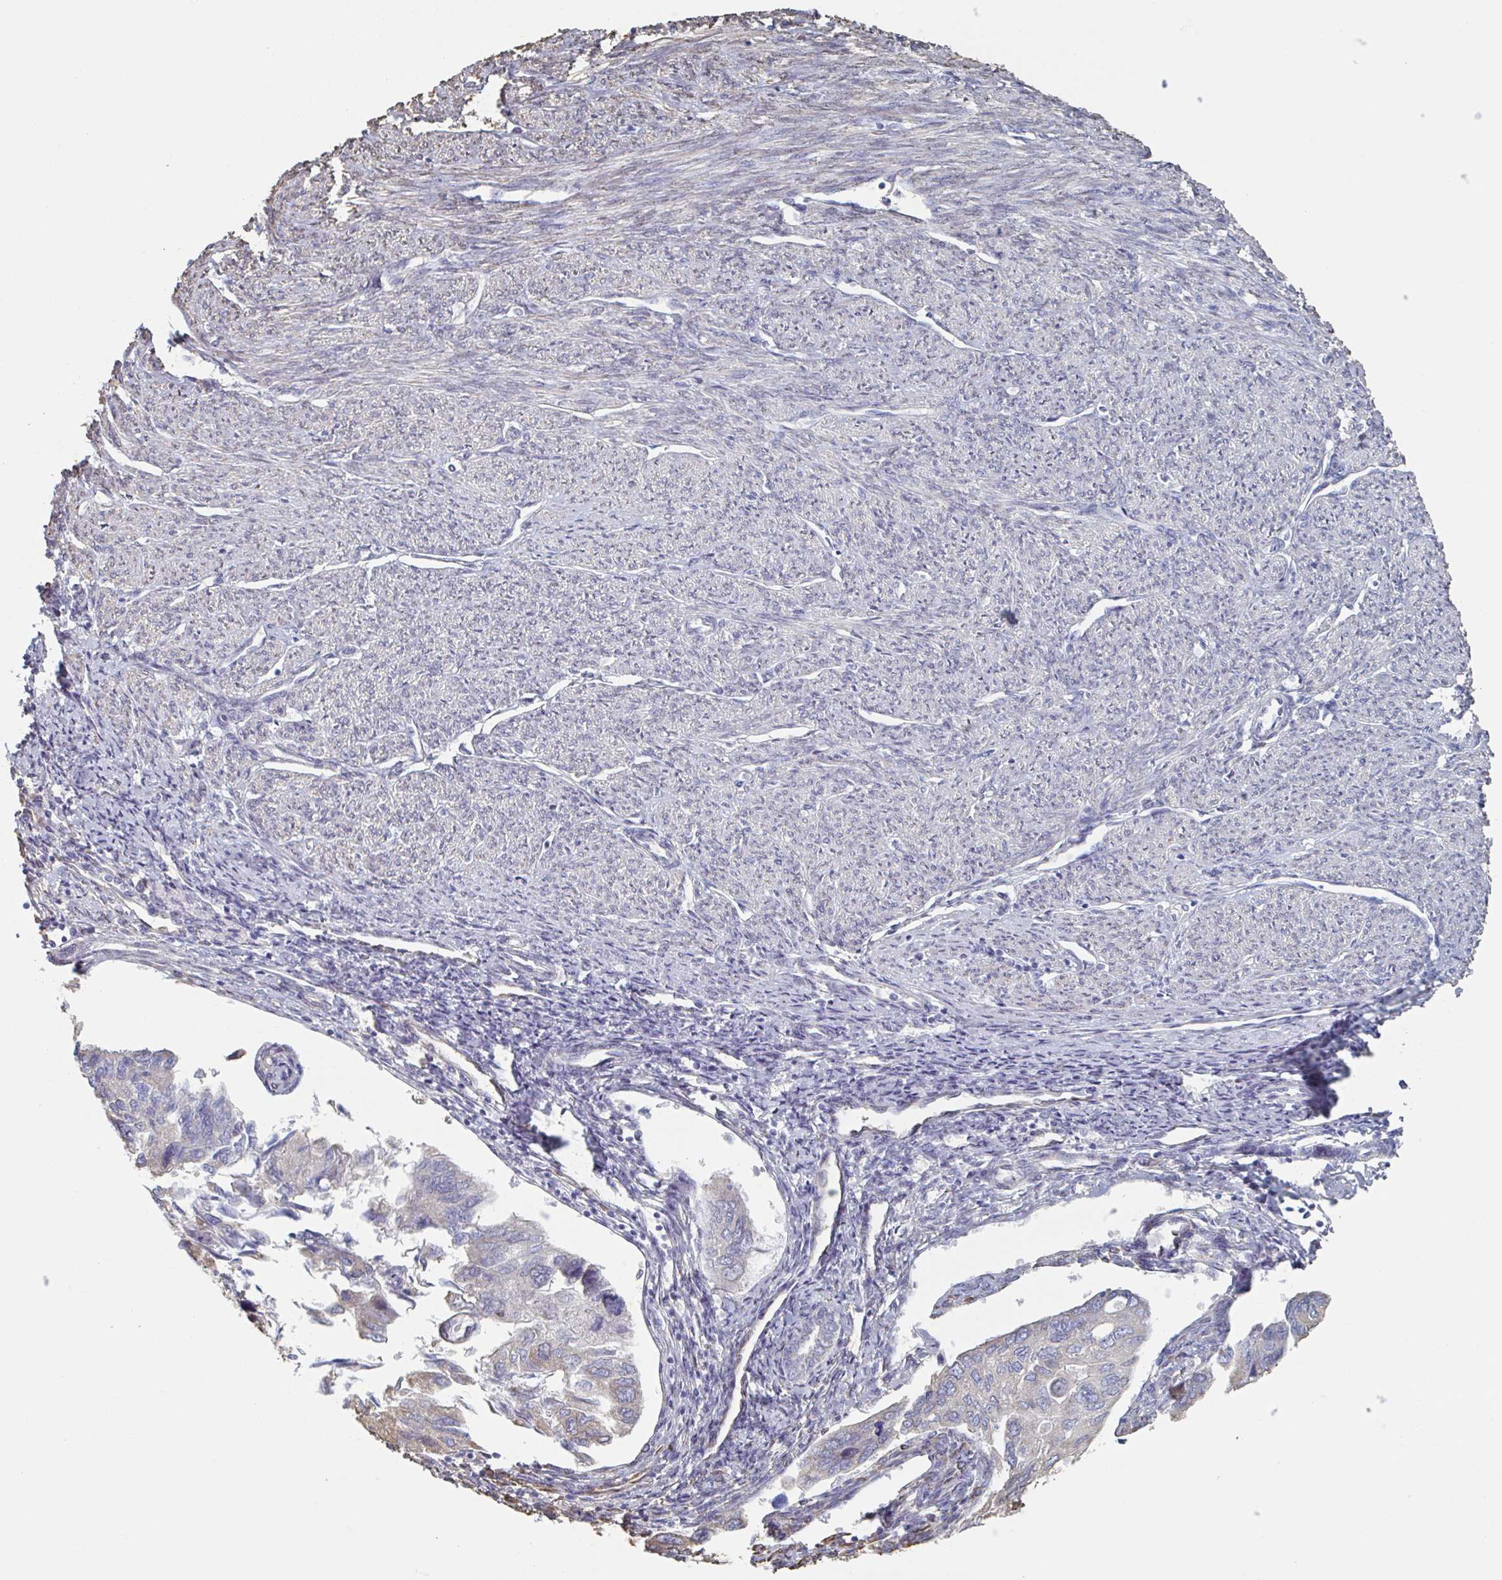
{"staining": {"intensity": "weak", "quantity": "<25%", "location": "cytoplasmic/membranous"}, "tissue": "endometrial cancer", "cell_type": "Tumor cells", "image_type": "cancer", "snomed": [{"axis": "morphology", "description": "Carcinoma, NOS"}, {"axis": "topography", "description": "Uterus"}], "caption": "Tumor cells show no significant positivity in carcinoma (endometrial).", "gene": "RAB5IF", "patient": {"sex": "female", "age": 76}}